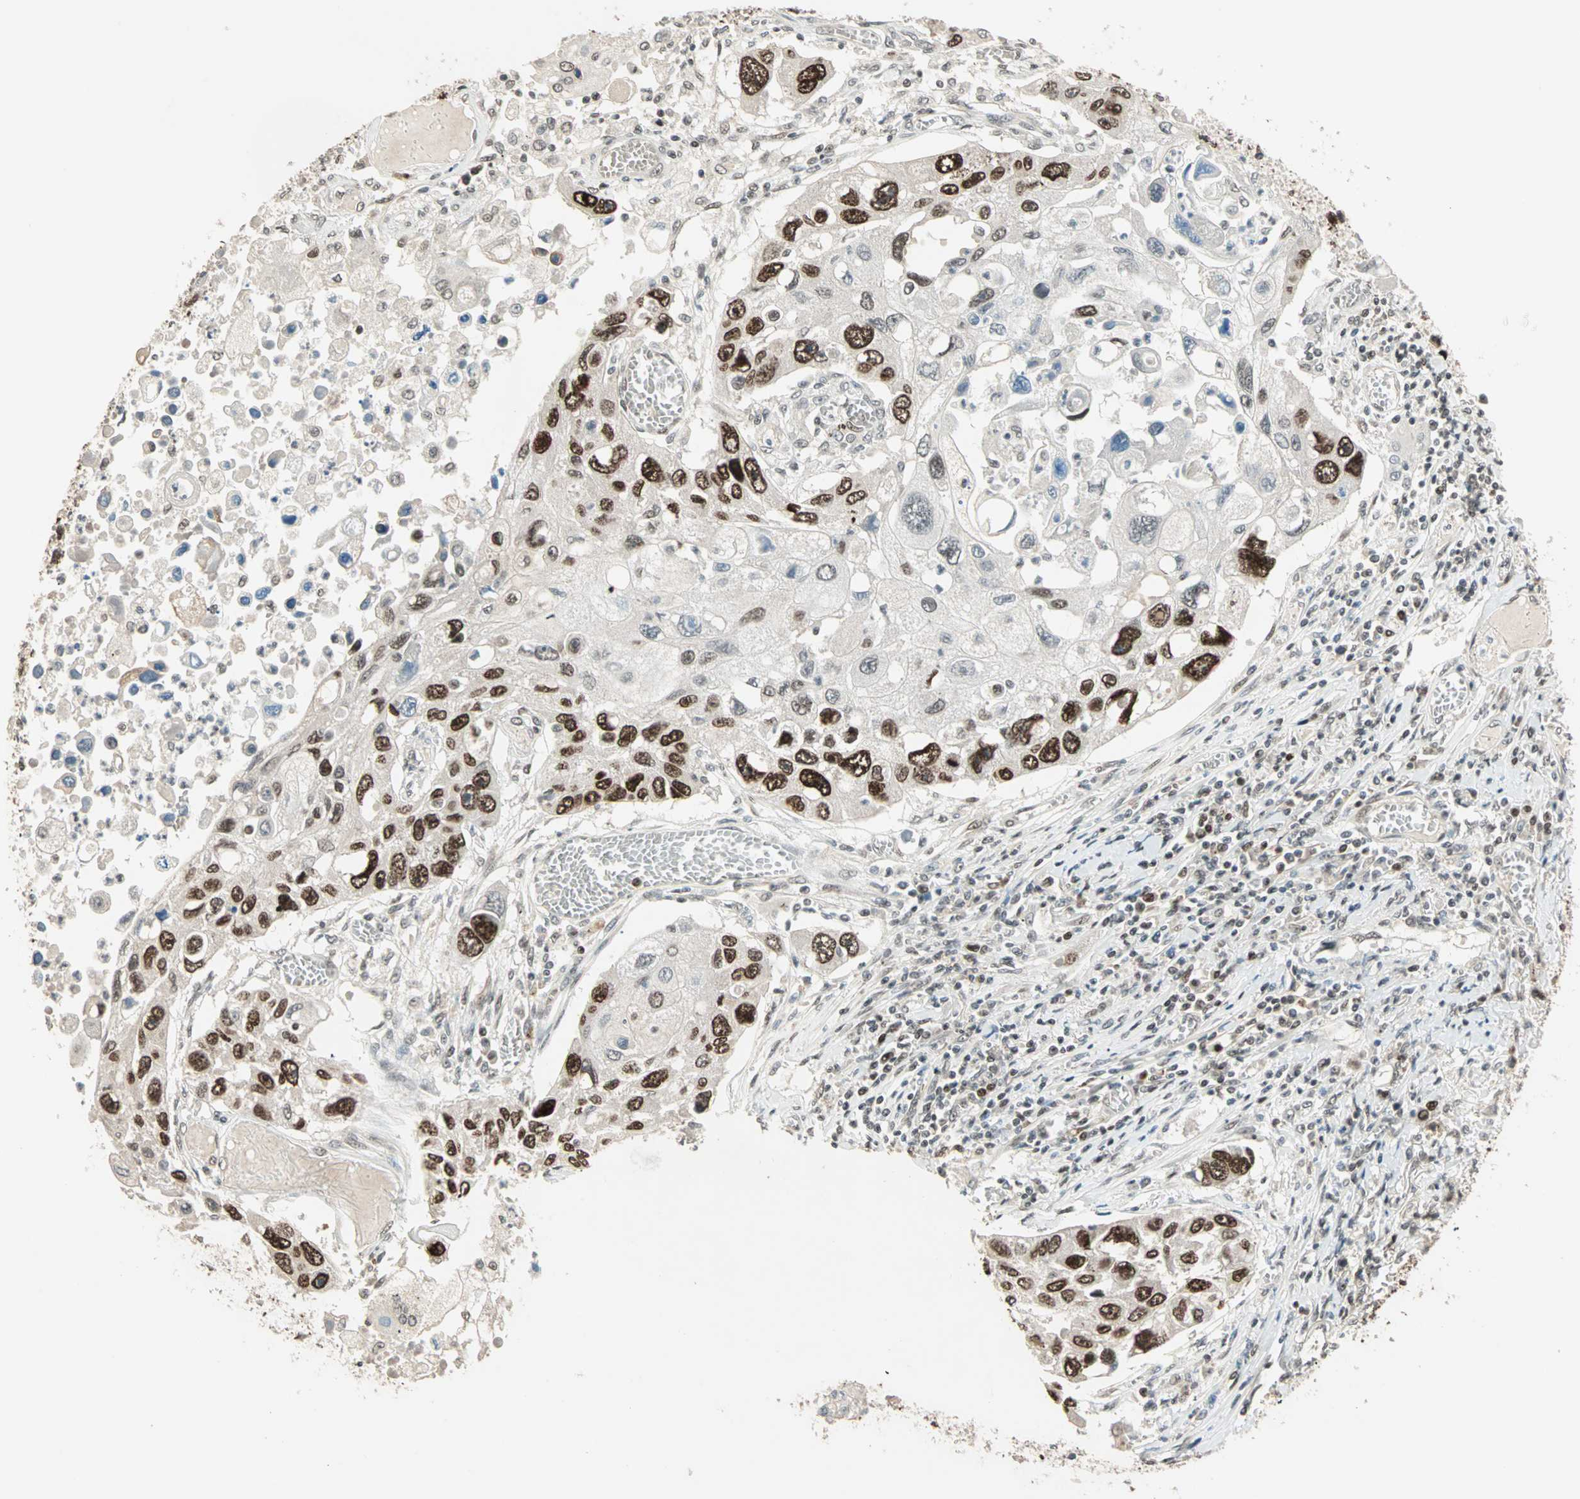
{"staining": {"intensity": "strong", "quantity": ">75%", "location": "nuclear"}, "tissue": "lung cancer", "cell_type": "Tumor cells", "image_type": "cancer", "snomed": [{"axis": "morphology", "description": "Squamous cell carcinoma, NOS"}, {"axis": "topography", "description": "Lung"}], "caption": "The image demonstrates staining of lung cancer (squamous cell carcinoma), revealing strong nuclear protein expression (brown color) within tumor cells.", "gene": "MDC1", "patient": {"sex": "male", "age": 71}}